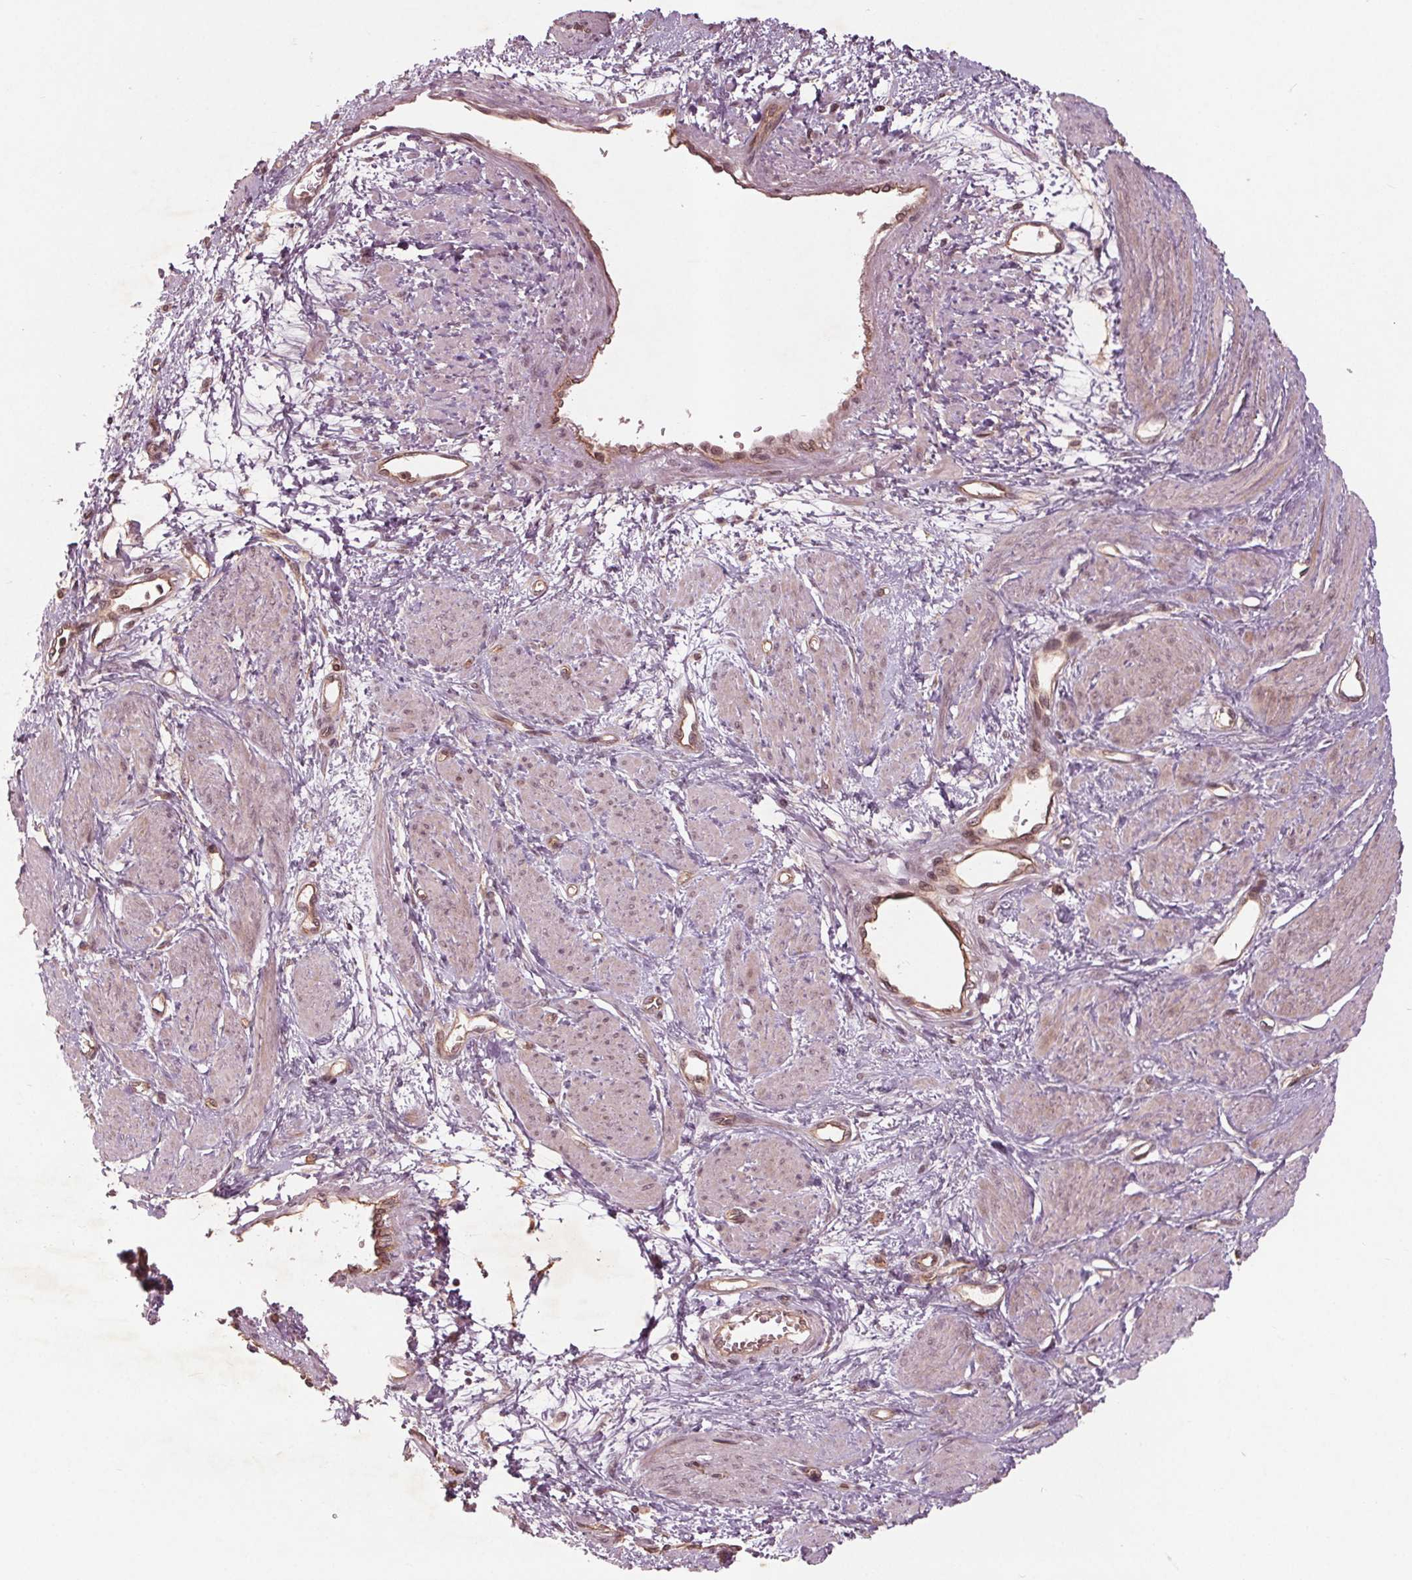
{"staining": {"intensity": "weak", "quantity": "<25%", "location": "cytoplasmic/membranous"}, "tissue": "smooth muscle", "cell_type": "Smooth muscle cells", "image_type": "normal", "snomed": [{"axis": "morphology", "description": "Normal tissue, NOS"}, {"axis": "topography", "description": "Smooth muscle"}, {"axis": "topography", "description": "Uterus"}], "caption": "This is an IHC histopathology image of benign smooth muscle. There is no positivity in smooth muscle cells.", "gene": "BTBD1", "patient": {"sex": "female", "age": 39}}